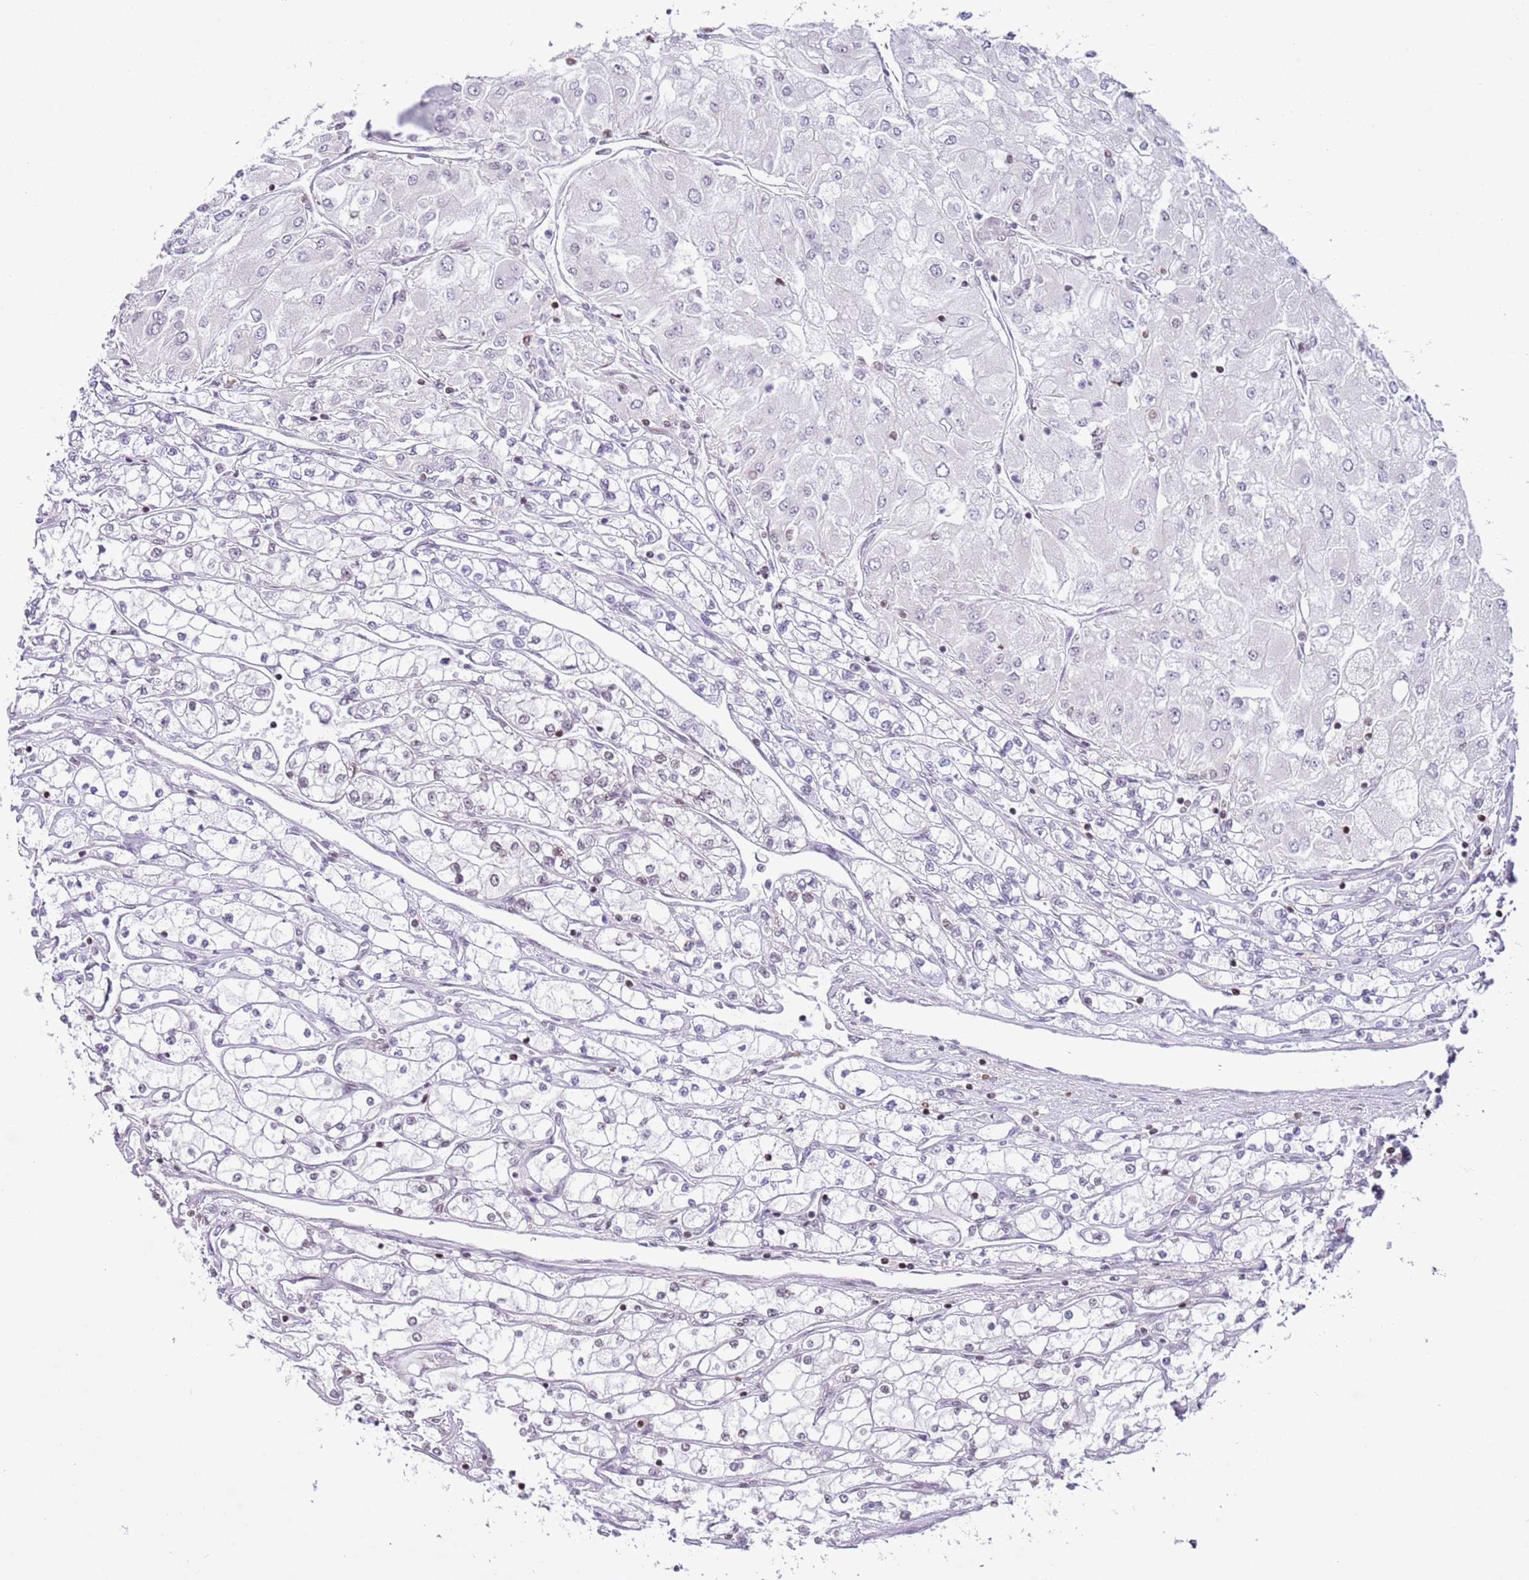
{"staining": {"intensity": "negative", "quantity": "none", "location": "none"}, "tissue": "renal cancer", "cell_type": "Tumor cells", "image_type": "cancer", "snomed": [{"axis": "morphology", "description": "Adenocarcinoma, NOS"}, {"axis": "topography", "description": "Kidney"}], "caption": "Immunohistochemistry (IHC) histopathology image of neoplastic tissue: human renal cancer (adenocarcinoma) stained with DAB reveals no significant protein staining in tumor cells.", "gene": "SELENOH", "patient": {"sex": "male", "age": 80}}